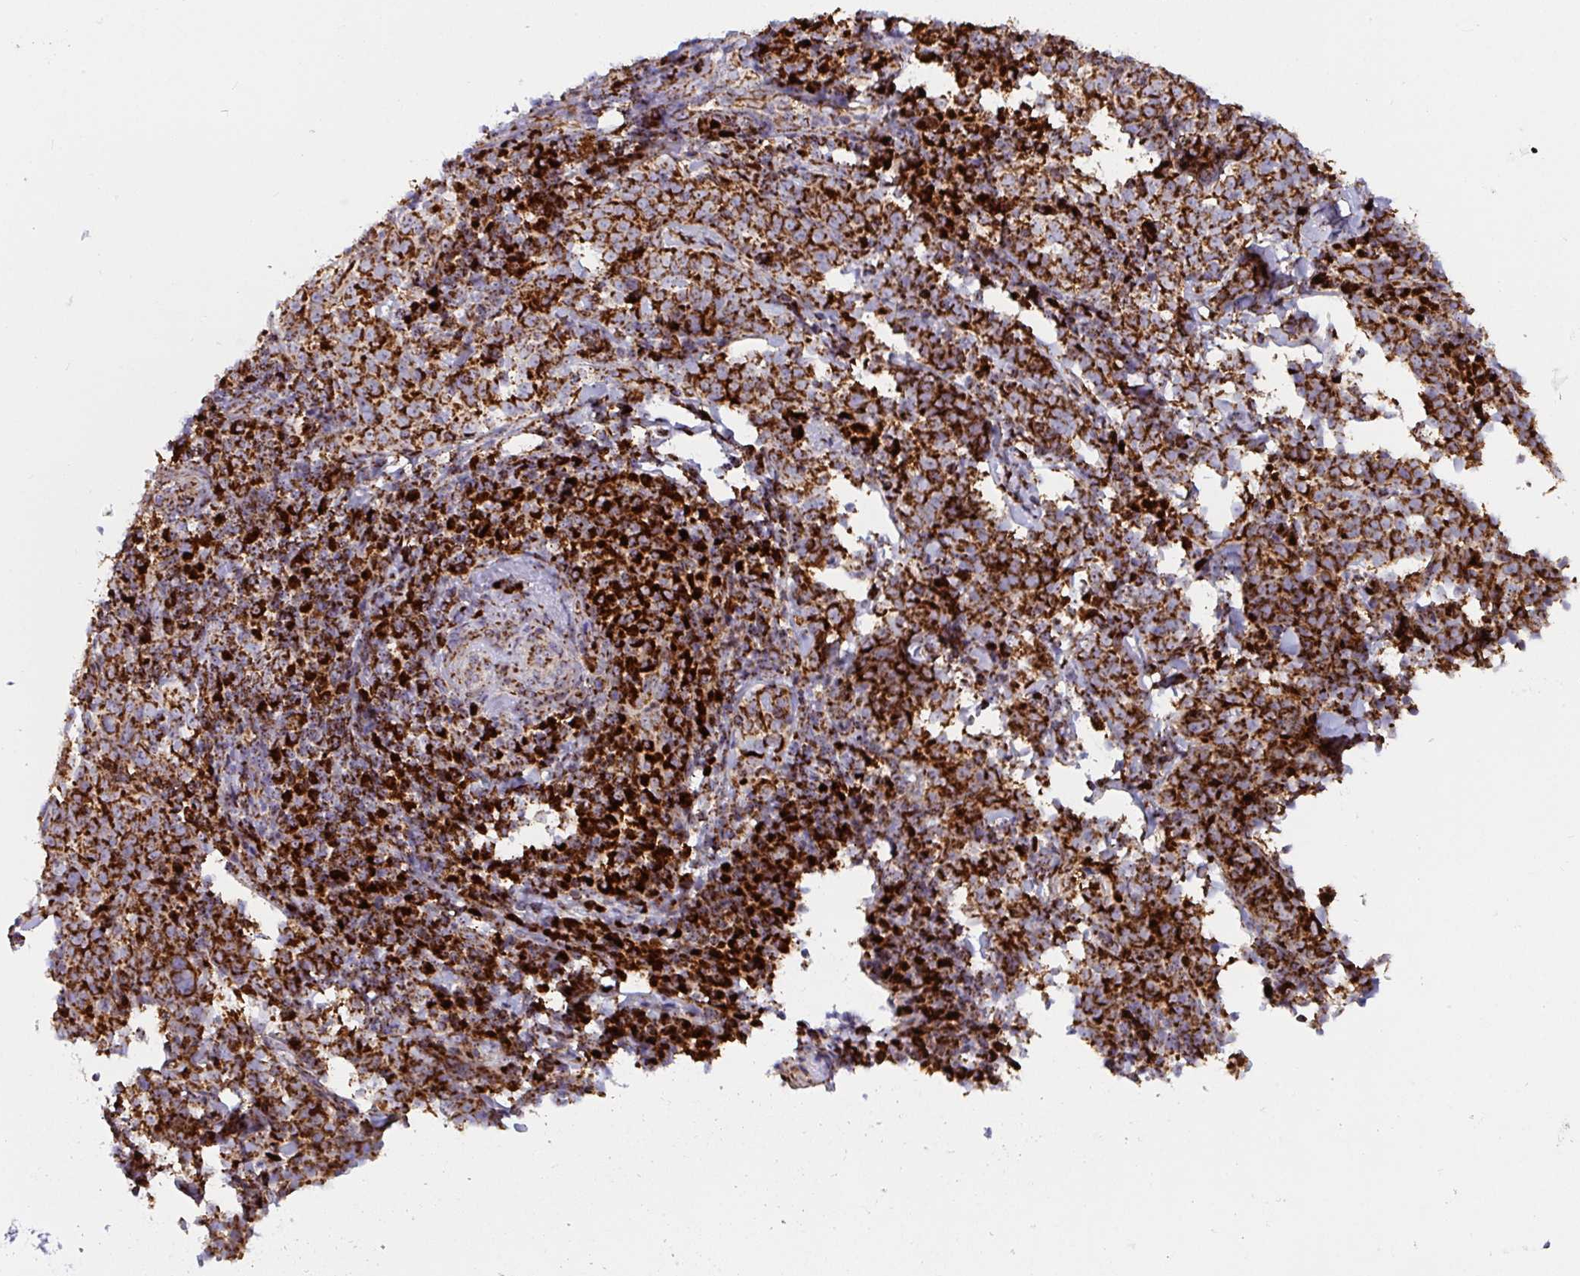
{"staining": {"intensity": "strong", "quantity": ">75%", "location": "cytoplasmic/membranous"}, "tissue": "cervical cancer", "cell_type": "Tumor cells", "image_type": "cancer", "snomed": [{"axis": "morphology", "description": "Squamous cell carcinoma, NOS"}, {"axis": "topography", "description": "Cervix"}], "caption": "Squamous cell carcinoma (cervical) stained with a protein marker exhibits strong staining in tumor cells.", "gene": "ATP5MJ", "patient": {"sex": "female", "age": 75}}